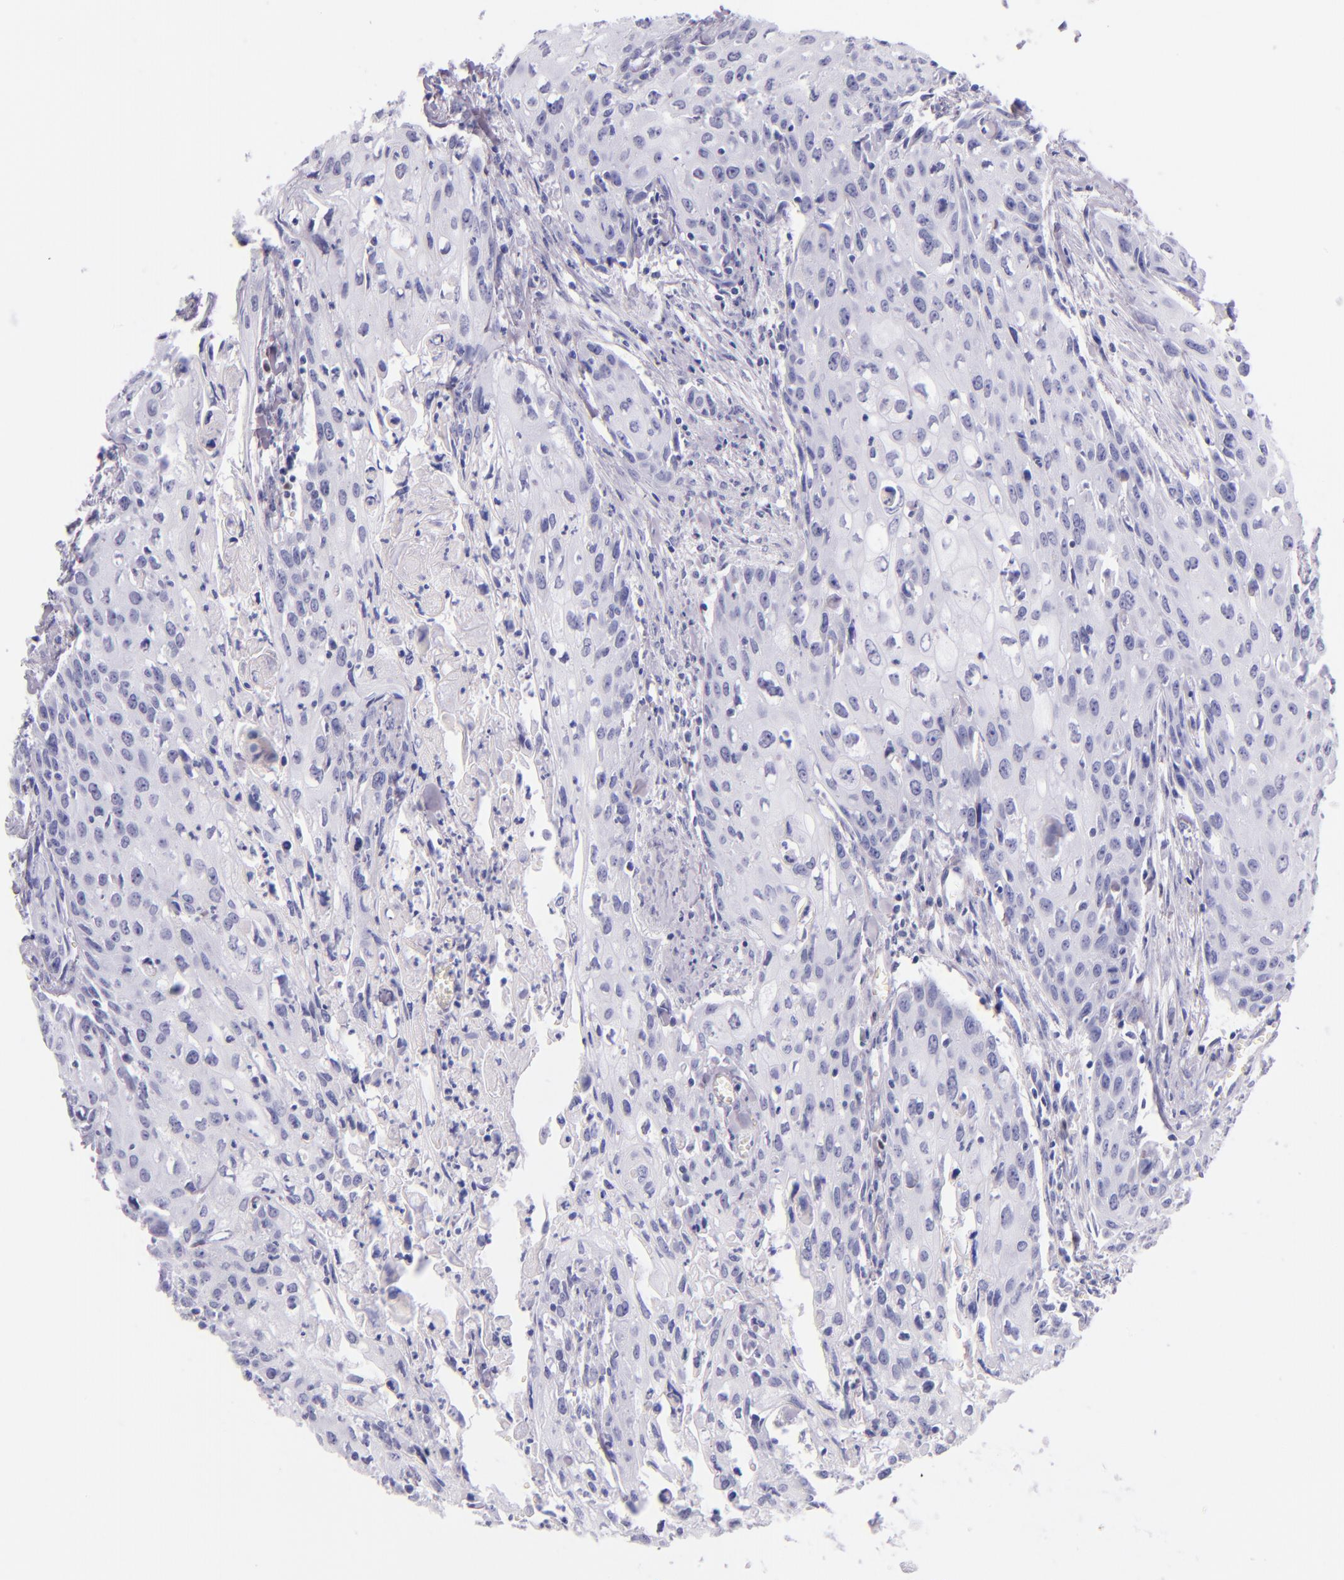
{"staining": {"intensity": "negative", "quantity": "none", "location": "none"}, "tissue": "urothelial cancer", "cell_type": "Tumor cells", "image_type": "cancer", "snomed": [{"axis": "morphology", "description": "Urothelial carcinoma, High grade"}, {"axis": "topography", "description": "Urinary bladder"}], "caption": "Tumor cells show no significant protein staining in urothelial cancer. (Brightfield microscopy of DAB (3,3'-diaminobenzidine) immunohistochemistry (IHC) at high magnification).", "gene": "IRF4", "patient": {"sex": "male", "age": 54}}